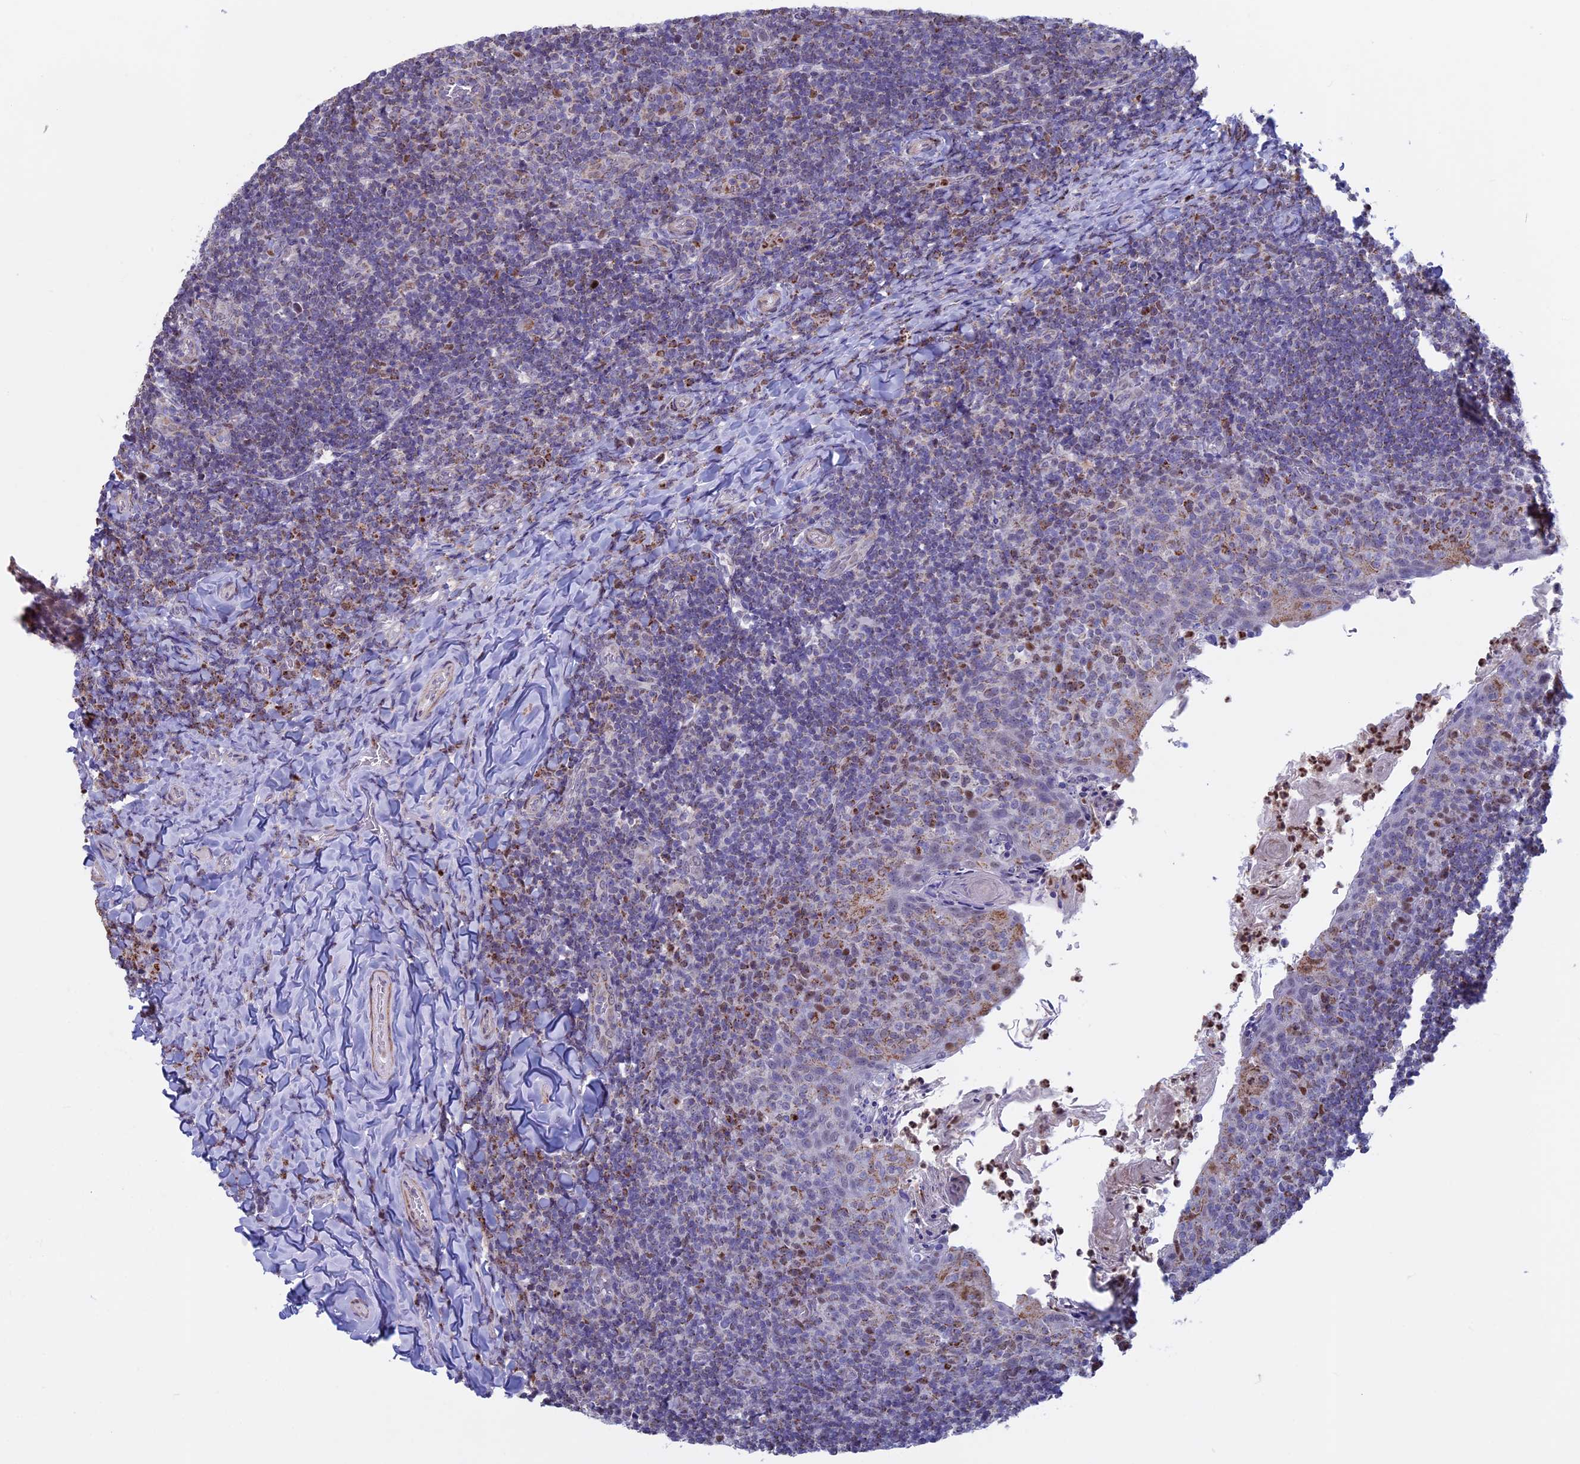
{"staining": {"intensity": "strong", "quantity": "<25%", "location": "nuclear"}, "tissue": "tonsil", "cell_type": "Germinal center cells", "image_type": "normal", "snomed": [{"axis": "morphology", "description": "Normal tissue, NOS"}, {"axis": "topography", "description": "Tonsil"}], "caption": "Immunohistochemistry photomicrograph of normal tonsil stained for a protein (brown), which shows medium levels of strong nuclear staining in about <25% of germinal center cells.", "gene": "ACSS1", "patient": {"sex": "female", "age": 10}}